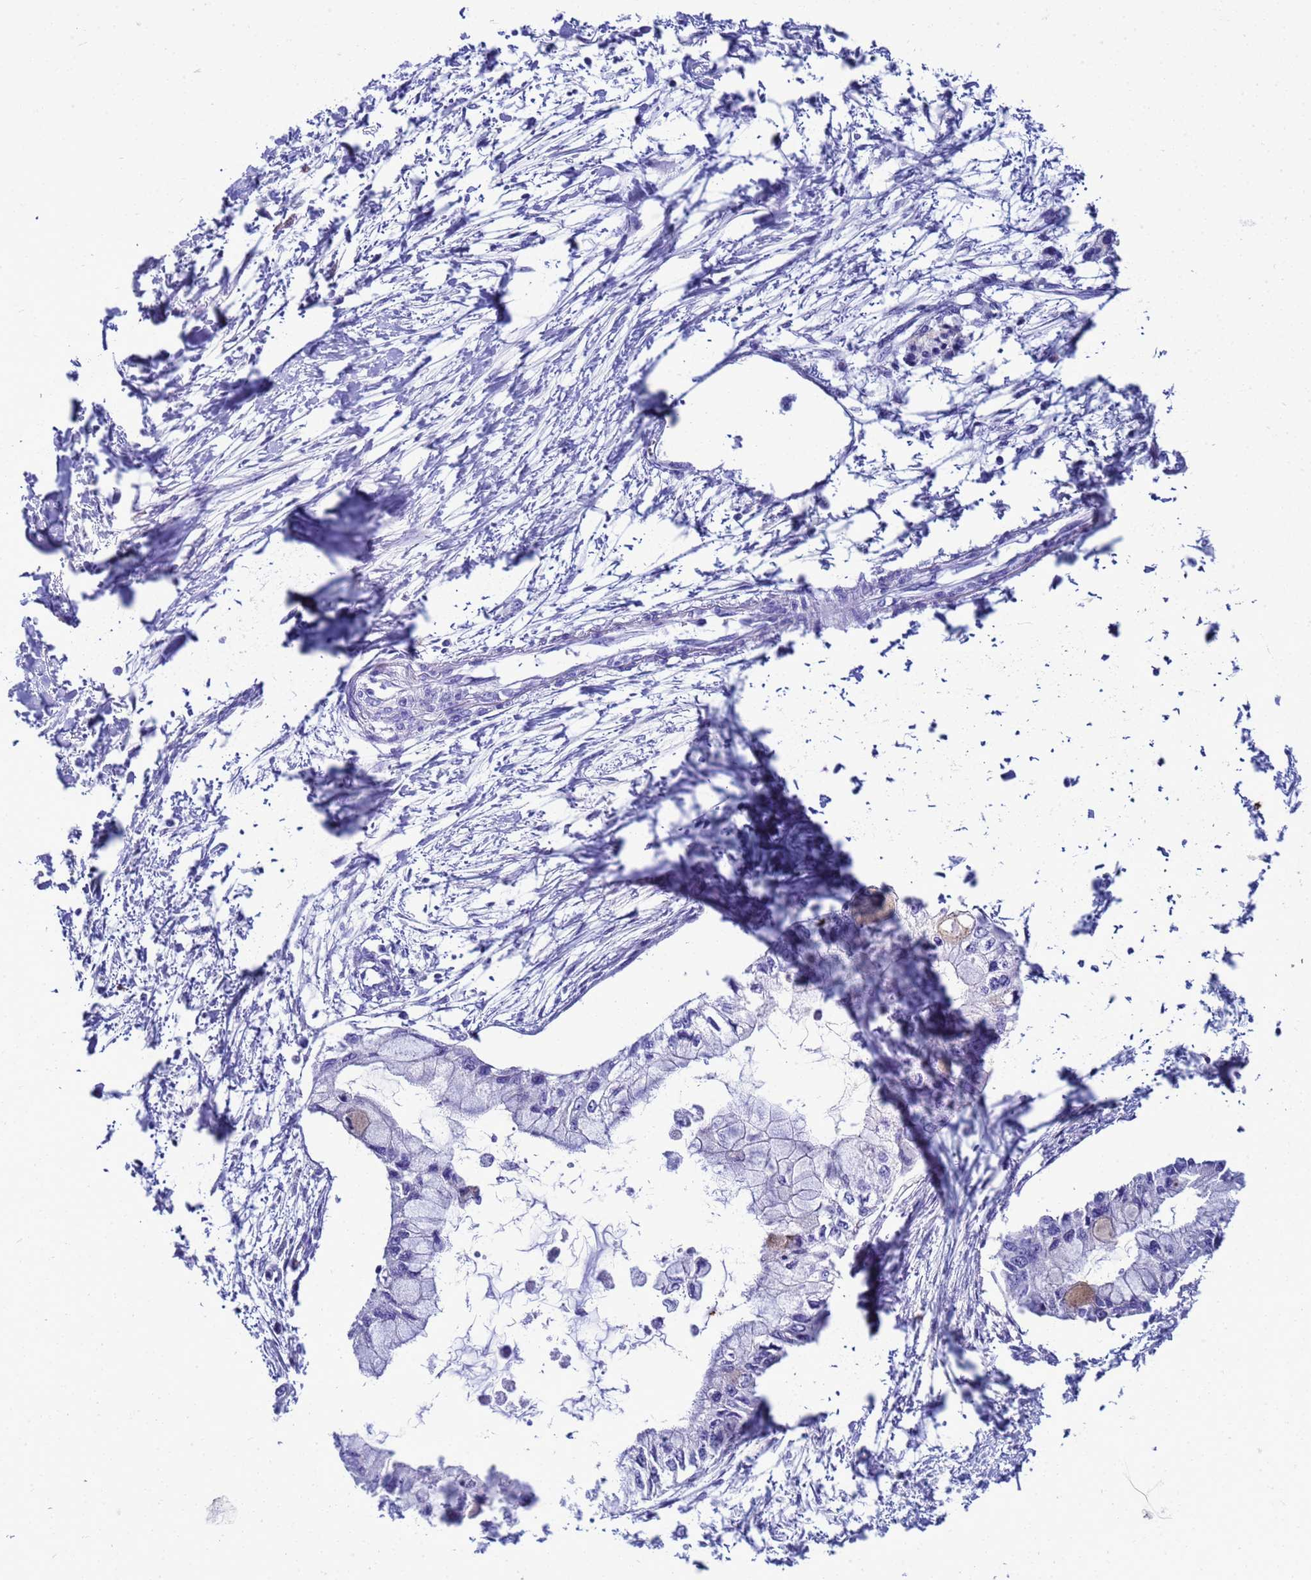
{"staining": {"intensity": "negative", "quantity": "none", "location": "none"}, "tissue": "pancreatic cancer", "cell_type": "Tumor cells", "image_type": "cancer", "snomed": [{"axis": "morphology", "description": "Adenocarcinoma, NOS"}, {"axis": "topography", "description": "Pancreas"}], "caption": "This is an immunohistochemistry (IHC) micrograph of human adenocarcinoma (pancreatic). There is no positivity in tumor cells.", "gene": "SYCN", "patient": {"sex": "male", "age": 48}}